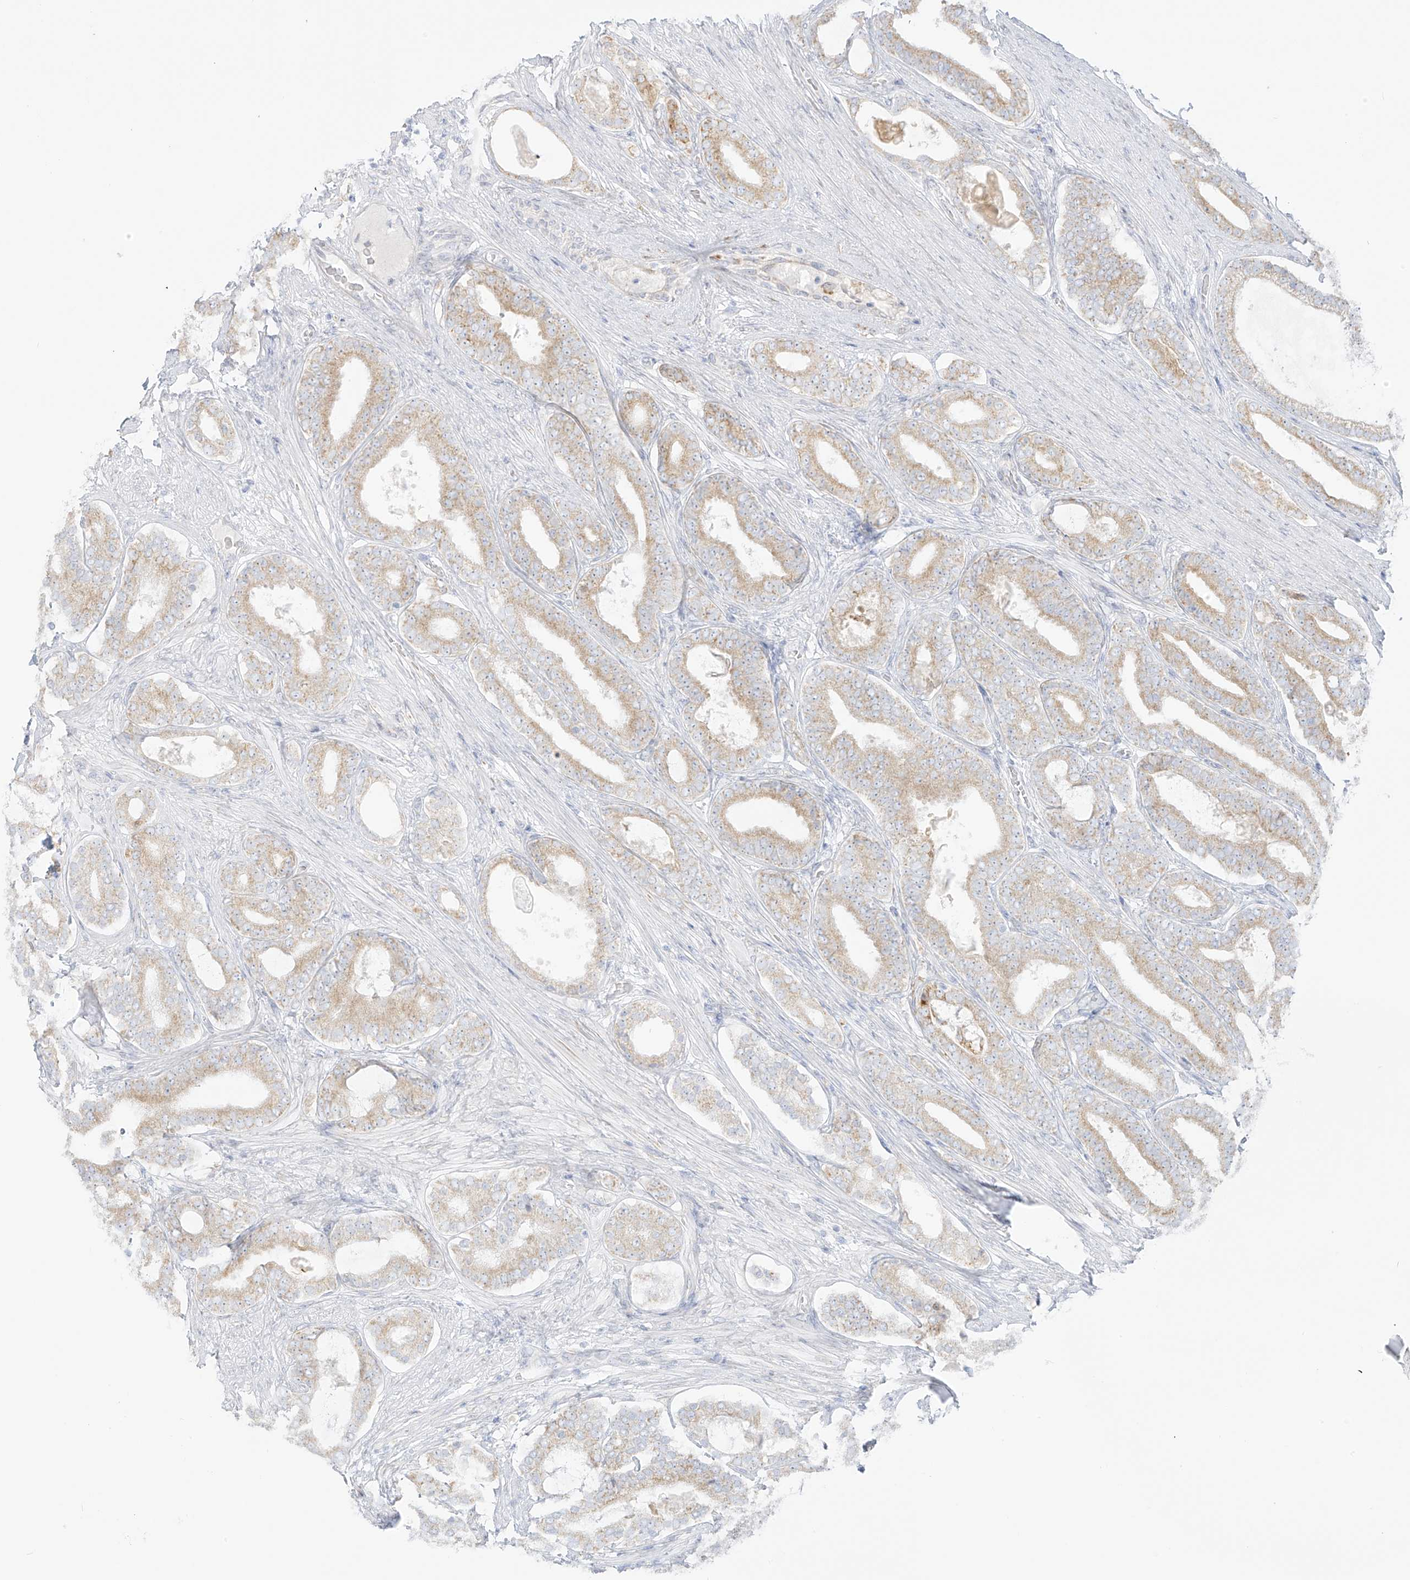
{"staining": {"intensity": "weak", "quantity": "25%-75%", "location": "cytoplasmic/membranous"}, "tissue": "prostate cancer", "cell_type": "Tumor cells", "image_type": "cancer", "snomed": [{"axis": "morphology", "description": "Adenocarcinoma, High grade"}, {"axis": "topography", "description": "Prostate"}], "caption": "This photomicrograph shows high-grade adenocarcinoma (prostate) stained with IHC to label a protein in brown. The cytoplasmic/membranous of tumor cells show weak positivity for the protein. Nuclei are counter-stained blue.", "gene": "LRRC59", "patient": {"sex": "male", "age": 60}}